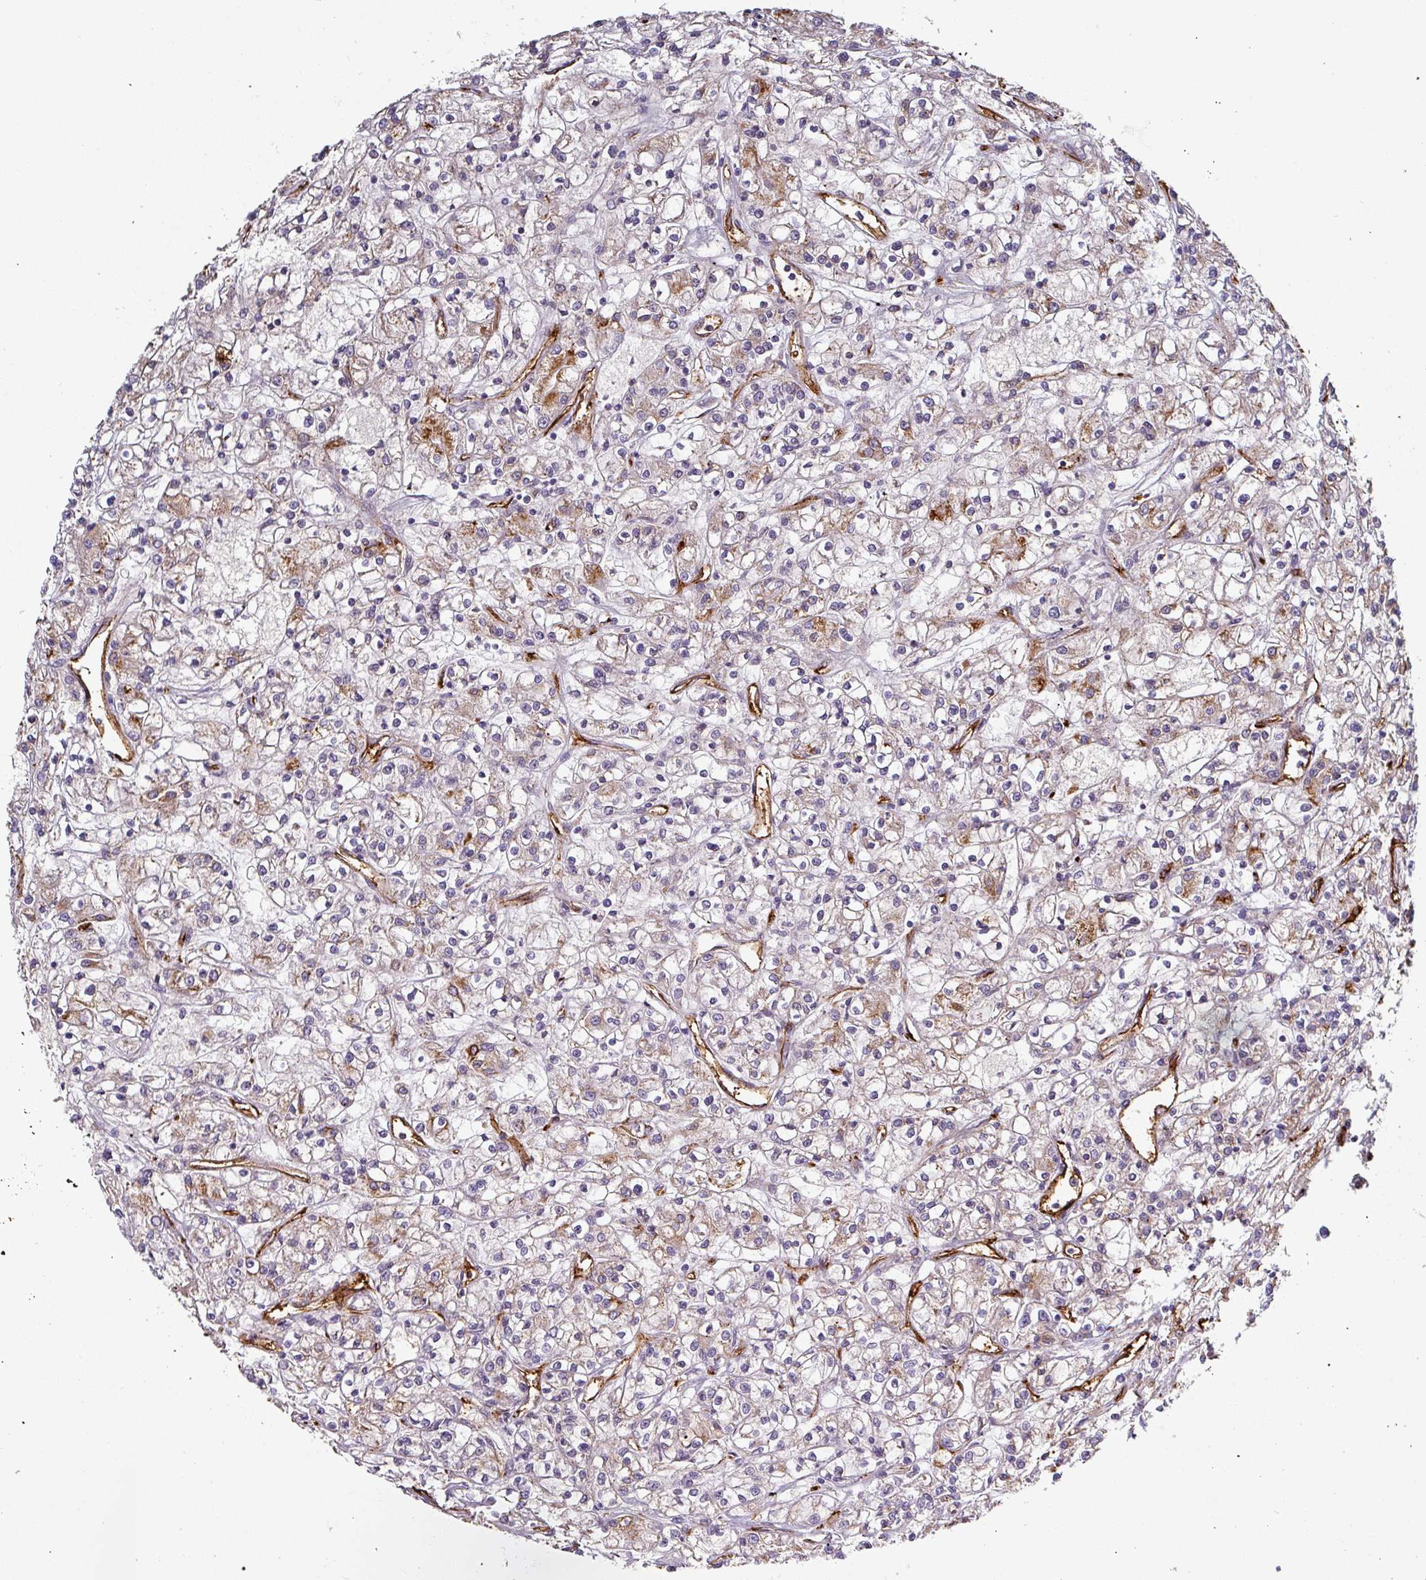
{"staining": {"intensity": "moderate", "quantity": "<25%", "location": "cytoplasmic/membranous"}, "tissue": "renal cancer", "cell_type": "Tumor cells", "image_type": "cancer", "snomed": [{"axis": "morphology", "description": "Adenocarcinoma, NOS"}, {"axis": "topography", "description": "Kidney"}], "caption": "Renal adenocarcinoma stained for a protein exhibits moderate cytoplasmic/membranous positivity in tumor cells.", "gene": "PRODH2", "patient": {"sex": "female", "age": 59}}